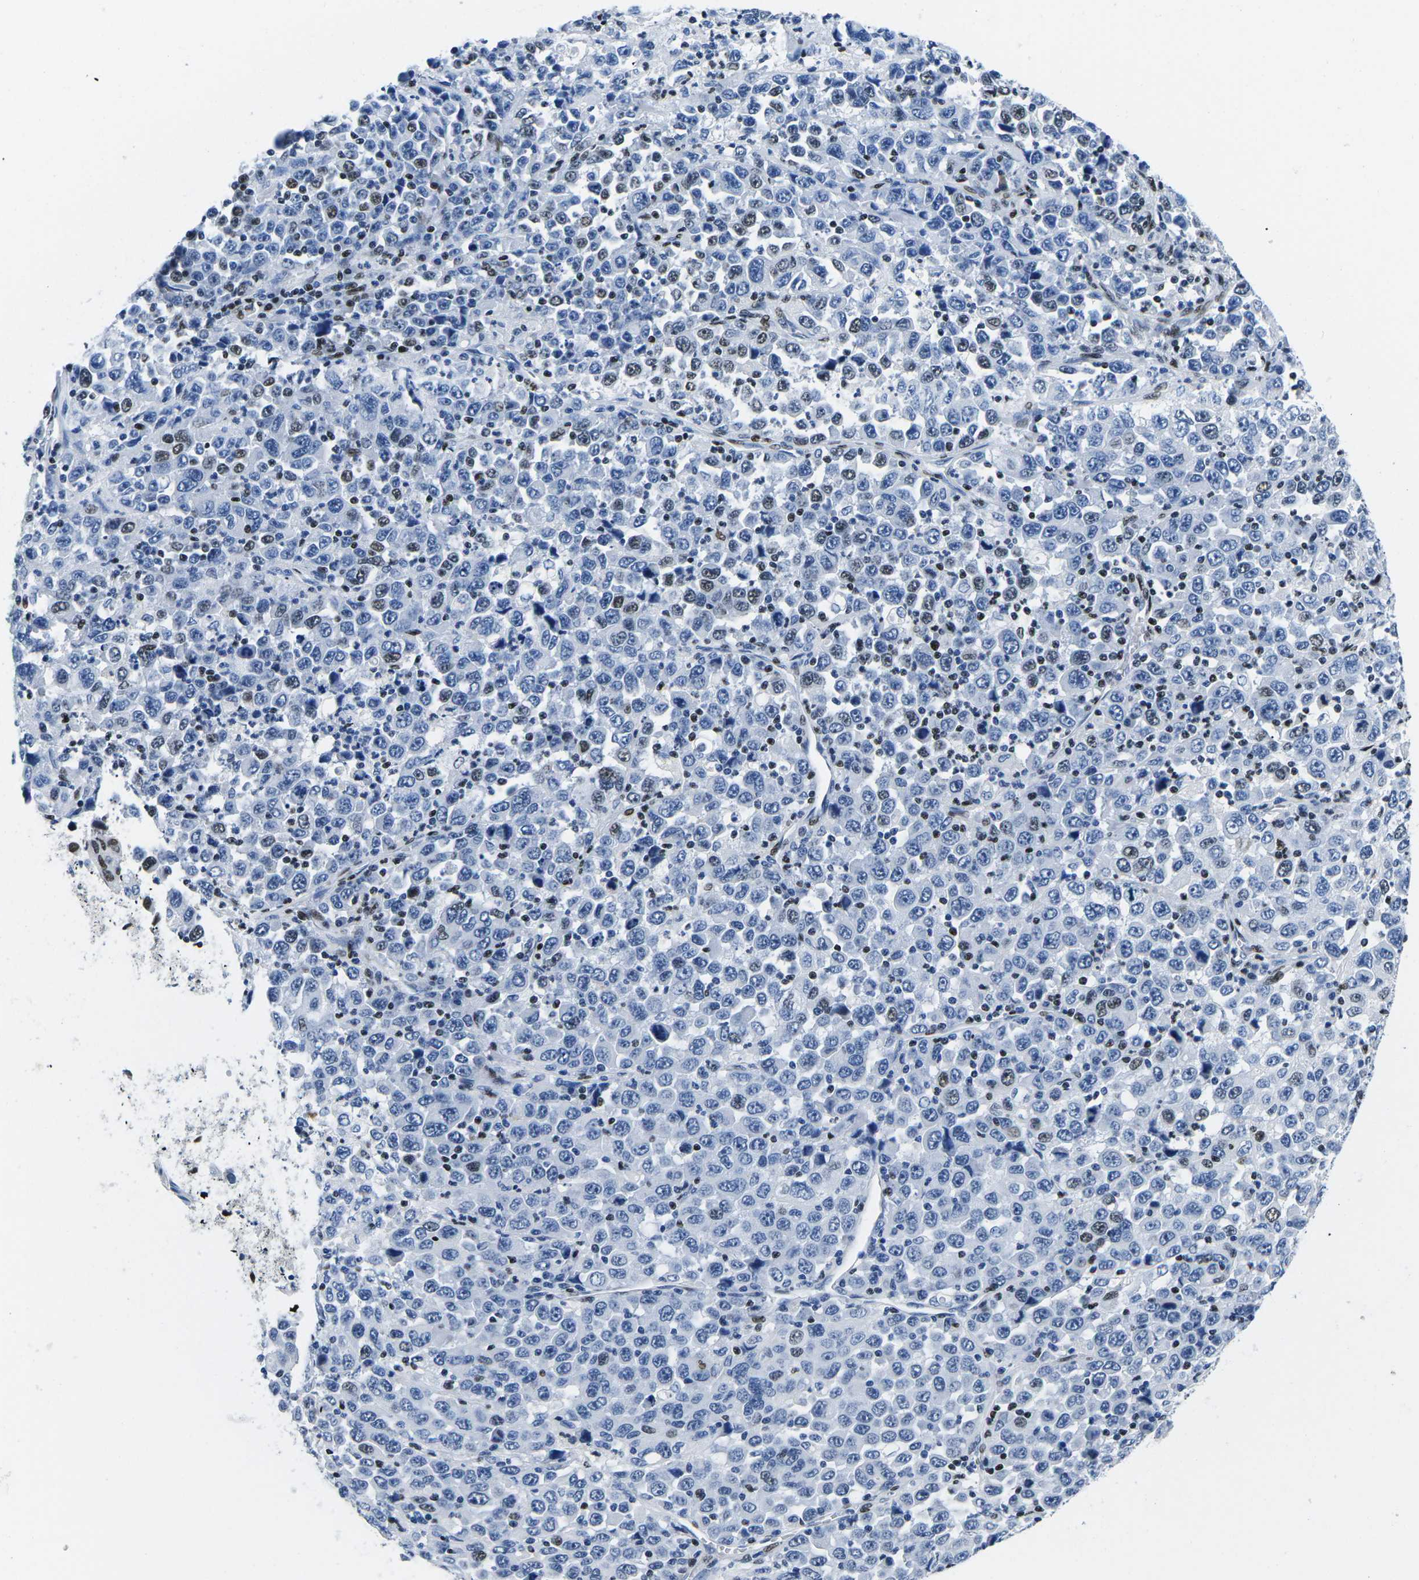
{"staining": {"intensity": "moderate", "quantity": "<25%", "location": "nuclear"}, "tissue": "stomach cancer", "cell_type": "Tumor cells", "image_type": "cancer", "snomed": [{"axis": "morphology", "description": "Normal tissue, NOS"}, {"axis": "morphology", "description": "Adenocarcinoma, NOS"}, {"axis": "topography", "description": "Stomach, upper"}, {"axis": "topography", "description": "Stomach"}], "caption": "IHC micrograph of neoplastic tissue: human adenocarcinoma (stomach) stained using immunohistochemistry (IHC) demonstrates low levels of moderate protein expression localized specifically in the nuclear of tumor cells, appearing as a nuclear brown color.", "gene": "ATF1", "patient": {"sex": "male", "age": 59}}